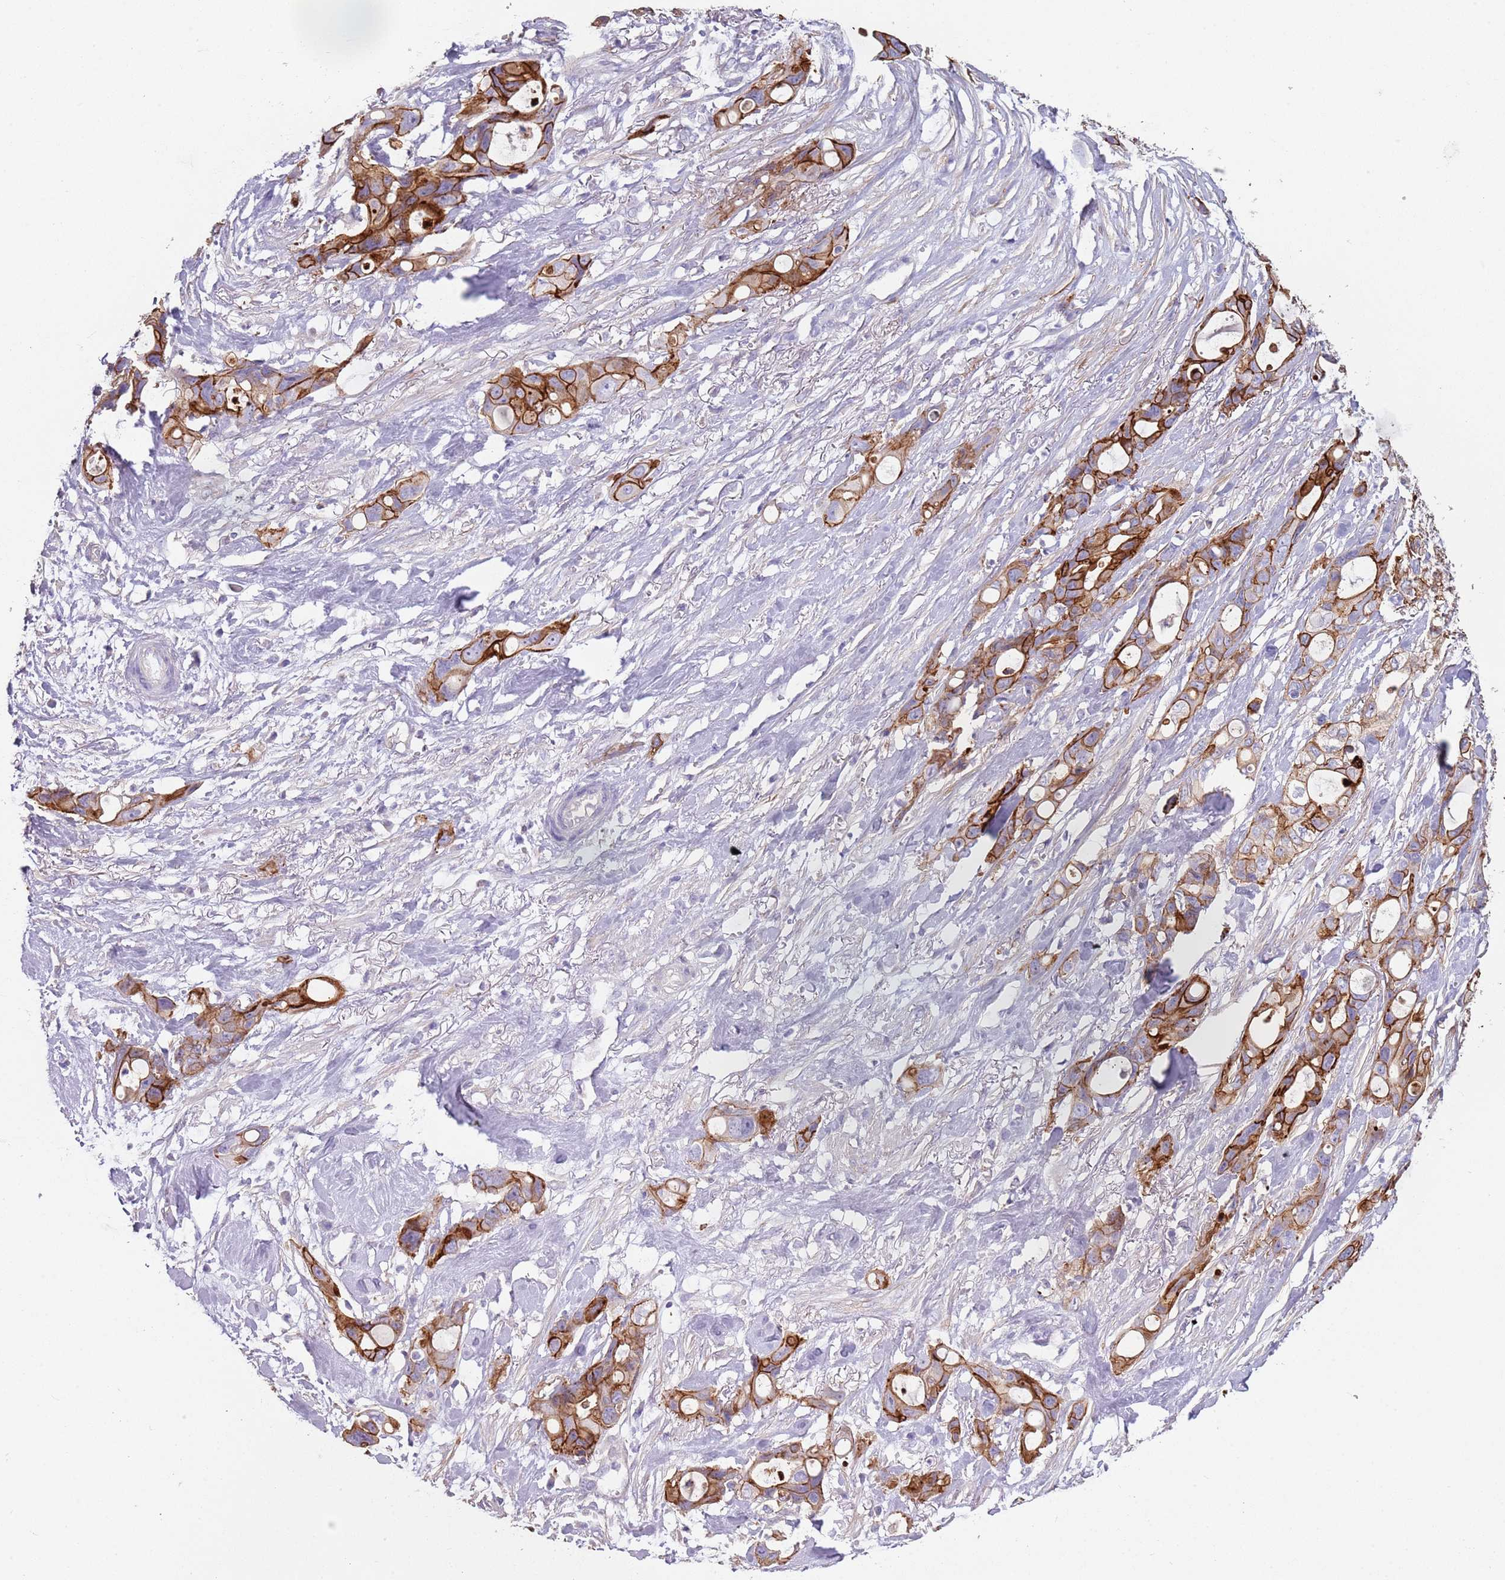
{"staining": {"intensity": "strong", "quantity": "25%-75%", "location": "cytoplasmic/membranous"}, "tissue": "ovarian cancer", "cell_type": "Tumor cells", "image_type": "cancer", "snomed": [{"axis": "morphology", "description": "Cystadenocarcinoma, mucinous, NOS"}, {"axis": "topography", "description": "Ovary"}], "caption": "A photomicrograph of ovarian mucinous cystadenocarcinoma stained for a protein reveals strong cytoplasmic/membranous brown staining in tumor cells.", "gene": "NBPF3", "patient": {"sex": "female", "age": 70}}